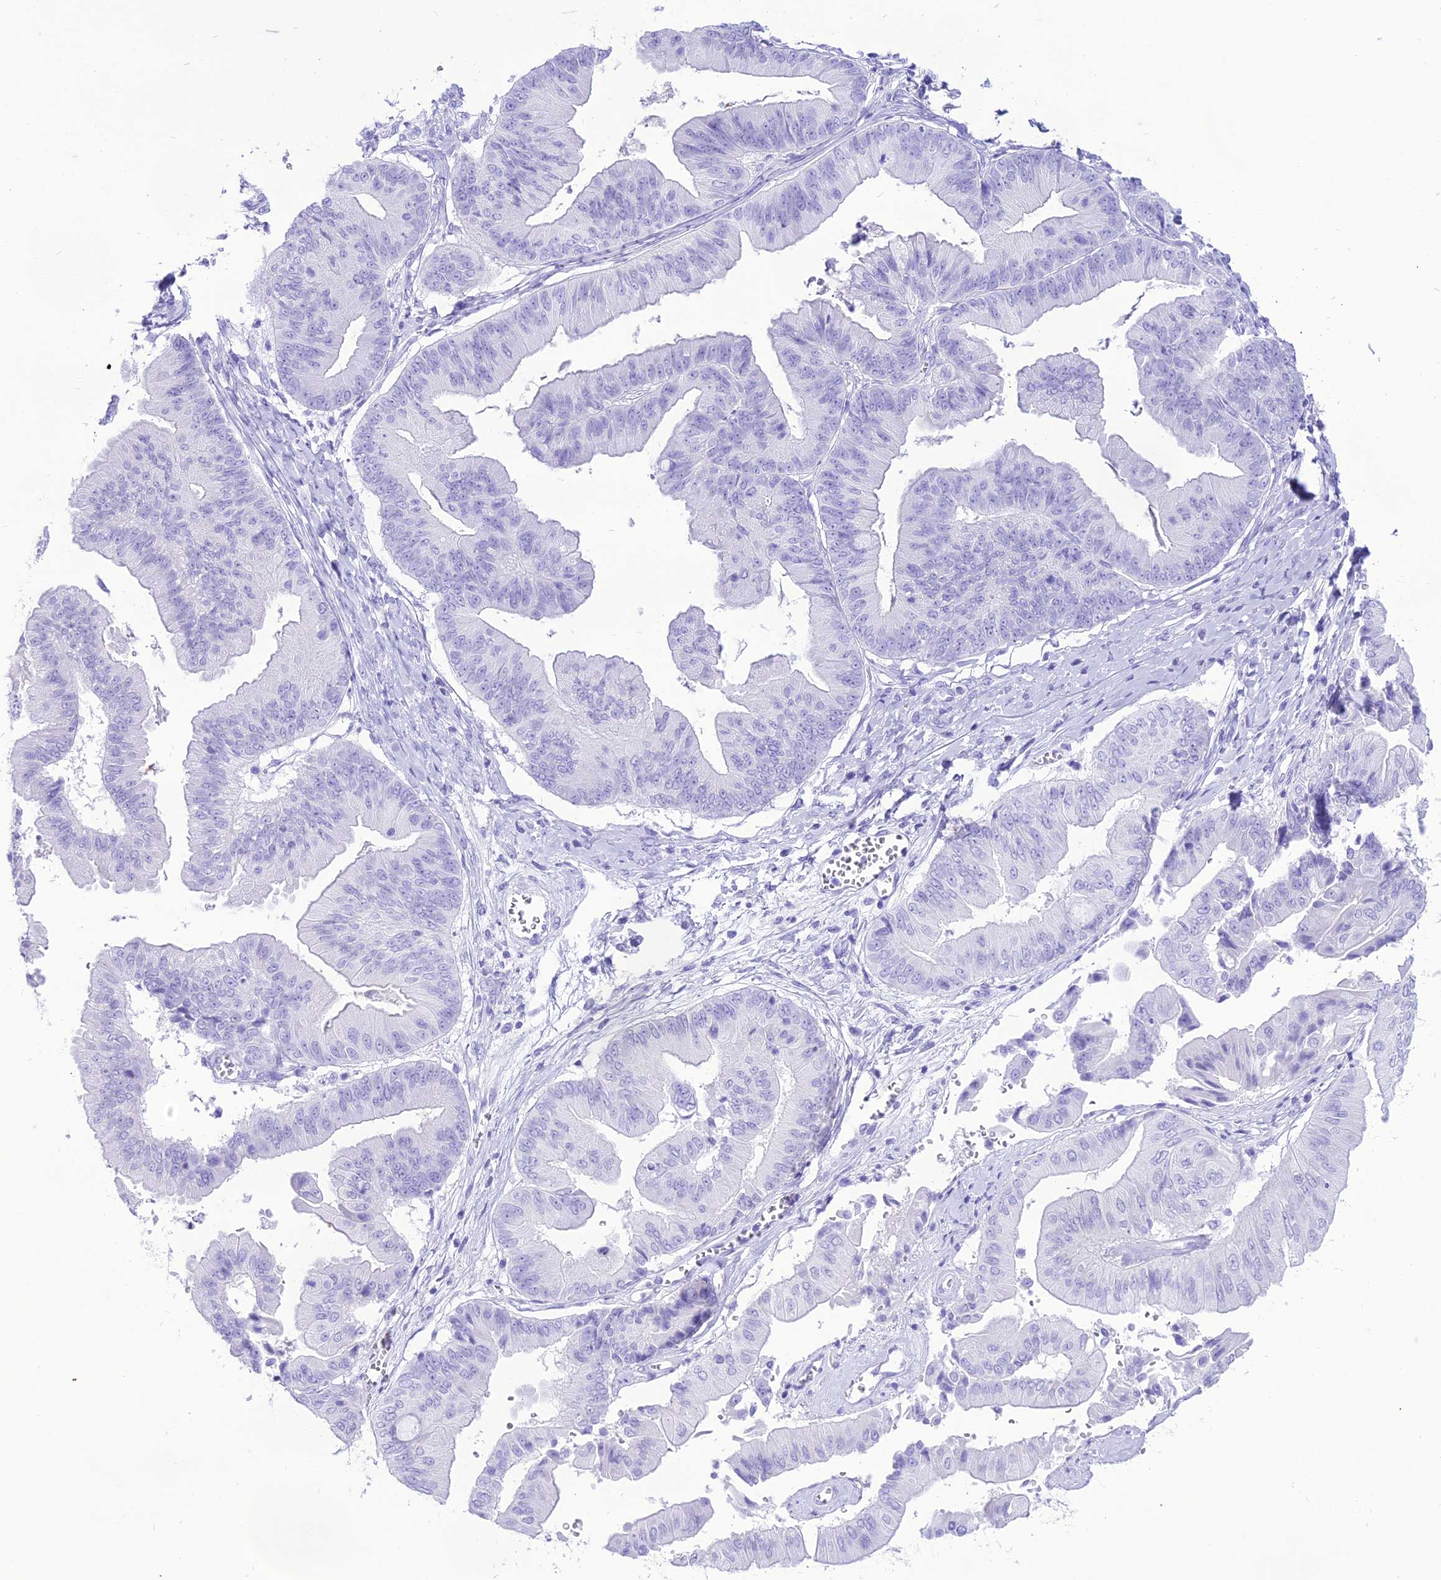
{"staining": {"intensity": "negative", "quantity": "none", "location": "none"}, "tissue": "ovarian cancer", "cell_type": "Tumor cells", "image_type": "cancer", "snomed": [{"axis": "morphology", "description": "Cystadenocarcinoma, mucinous, NOS"}, {"axis": "topography", "description": "Ovary"}], "caption": "This is an IHC photomicrograph of ovarian cancer. There is no staining in tumor cells.", "gene": "PNMA5", "patient": {"sex": "female", "age": 61}}